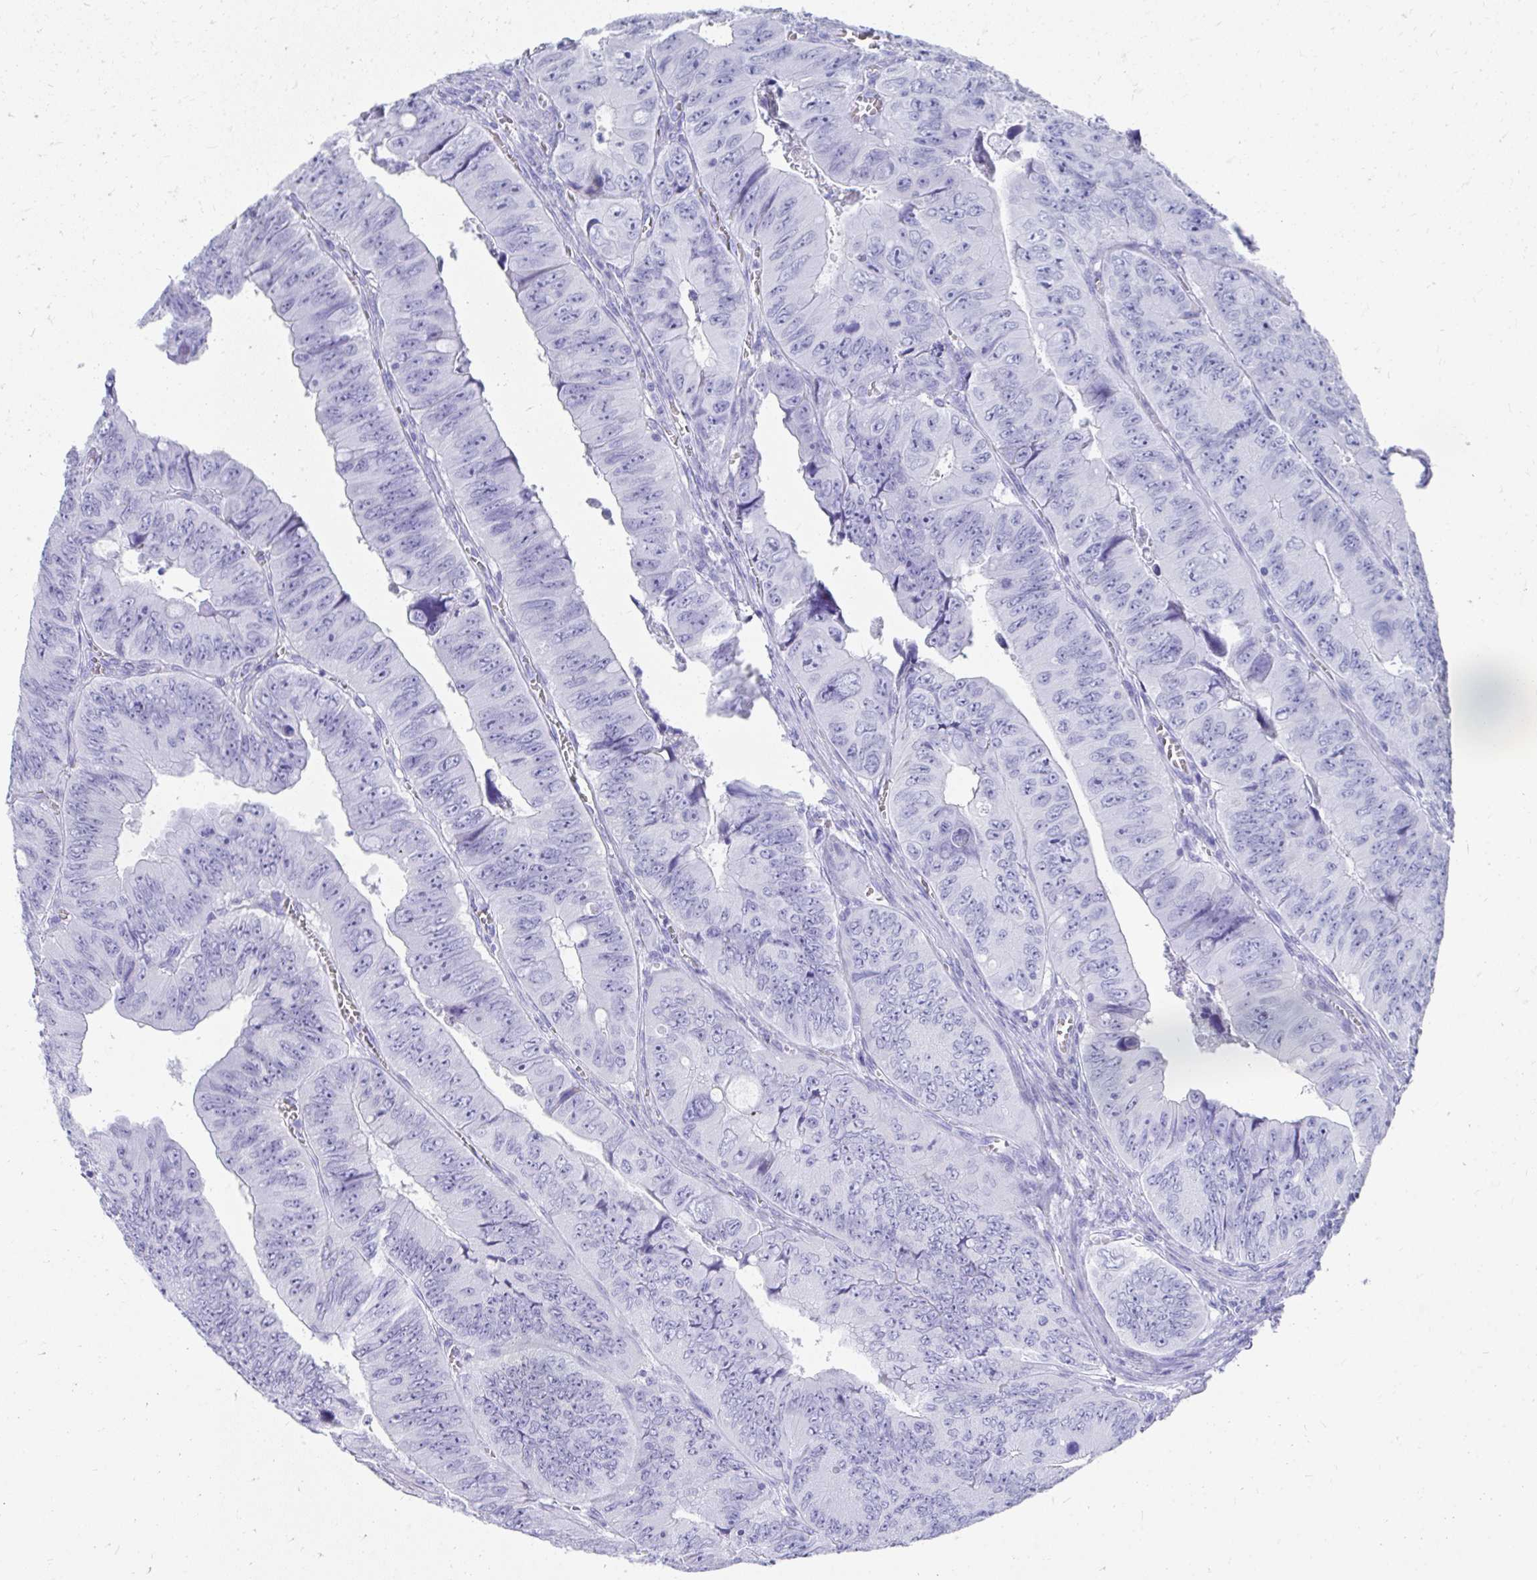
{"staining": {"intensity": "negative", "quantity": "none", "location": "none"}, "tissue": "colorectal cancer", "cell_type": "Tumor cells", "image_type": "cancer", "snomed": [{"axis": "morphology", "description": "Adenocarcinoma, NOS"}, {"axis": "topography", "description": "Colon"}], "caption": "There is no significant staining in tumor cells of colorectal cancer (adenocarcinoma).", "gene": "TNNT1", "patient": {"sex": "female", "age": 84}}